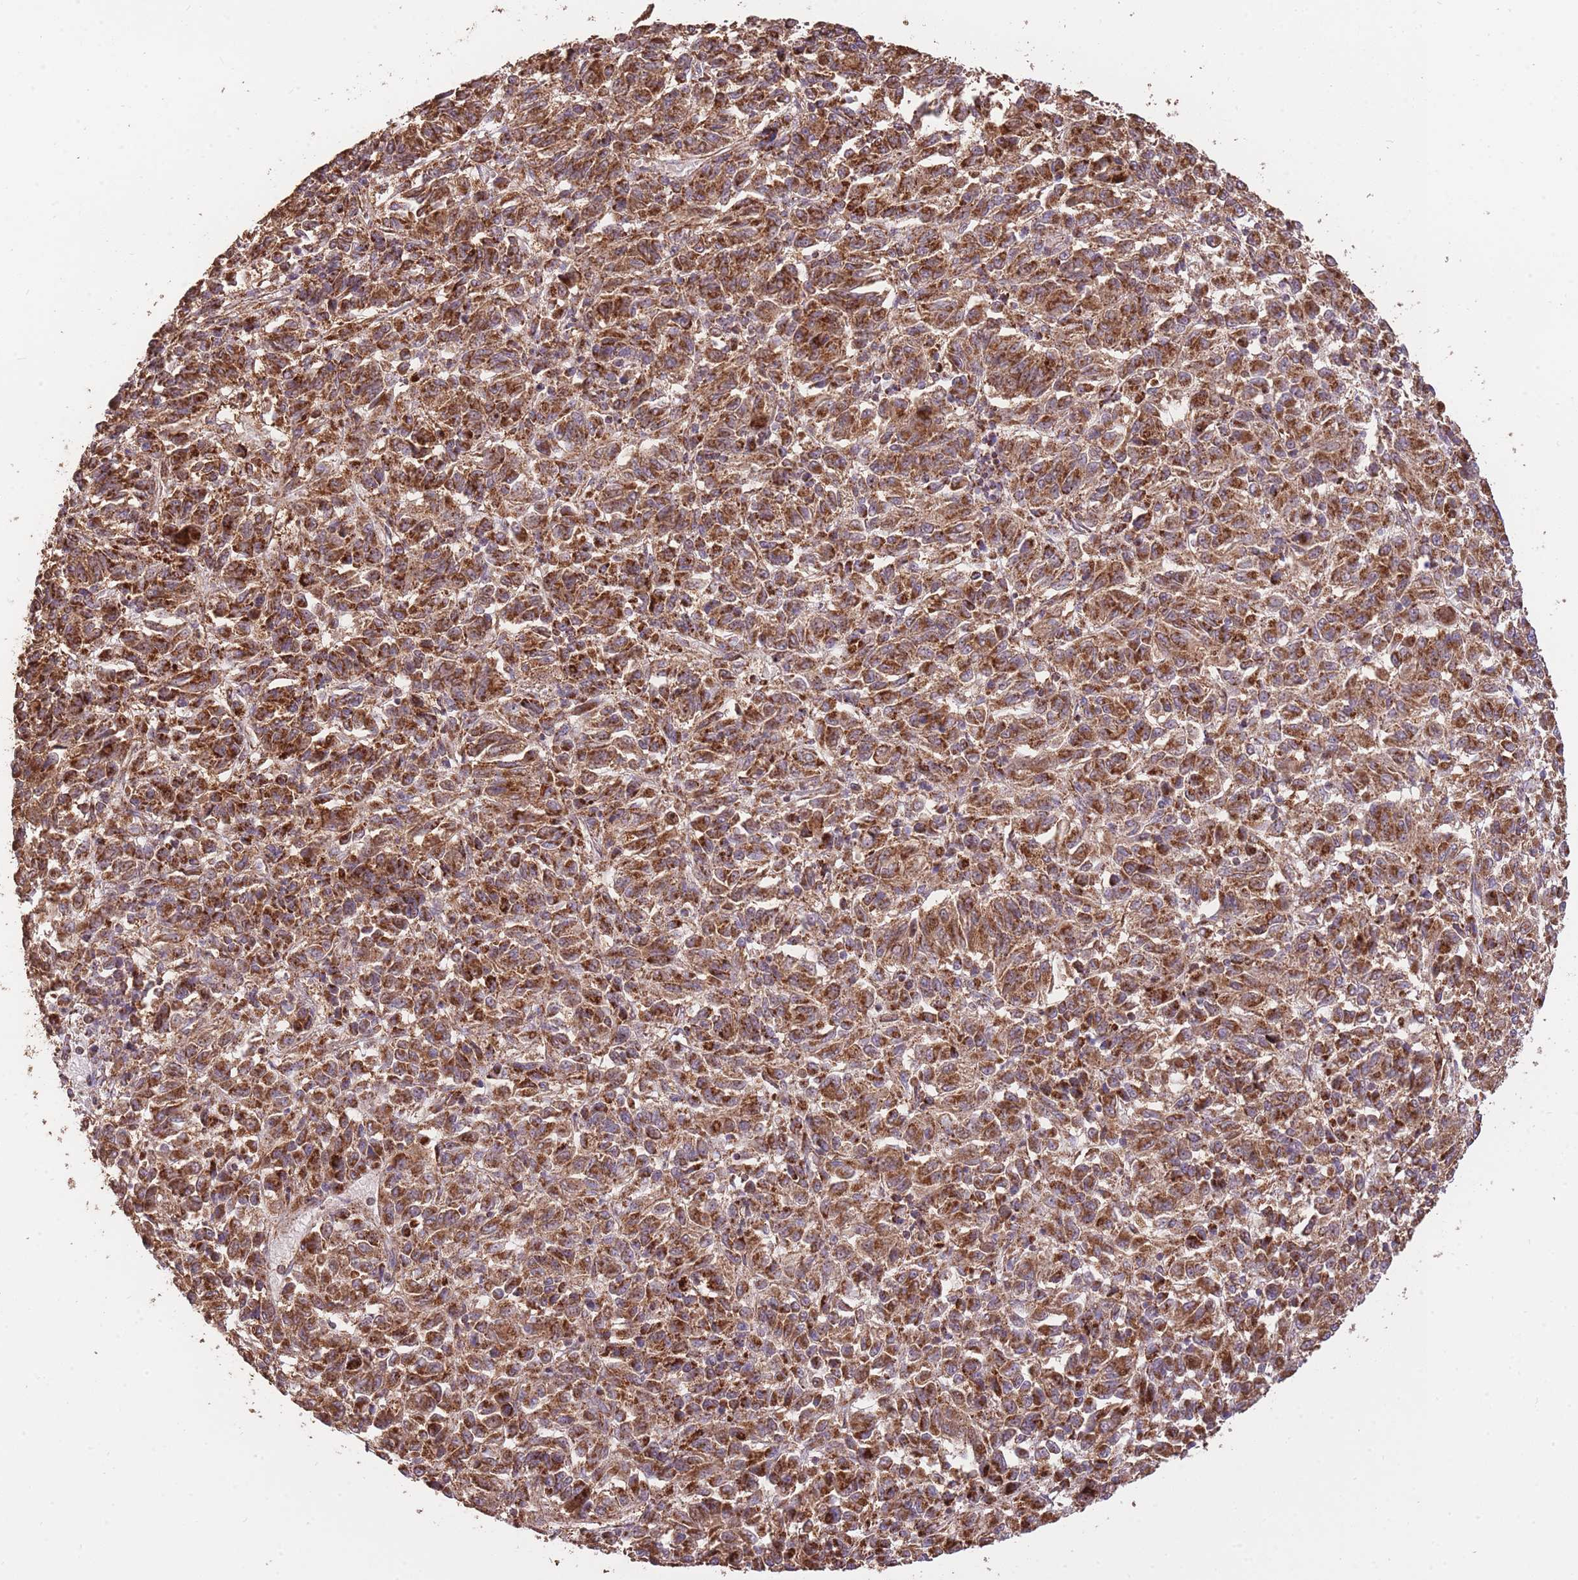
{"staining": {"intensity": "strong", "quantity": ">75%", "location": "cytoplasmic/membranous"}, "tissue": "melanoma", "cell_type": "Tumor cells", "image_type": "cancer", "snomed": [{"axis": "morphology", "description": "Malignant melanoma, Metastatic site"}, {"axis": "topography", "description": "Lung"}], "caption": "Immunohistochemistry (IHC) (DAB) staining of malignant melanoma (metastatic site) reveals strong cytoplasmic/membranous protein staining in approximately >75% of tumor cells.", "gene": "PREP", "patient": {"sex": "male", "age": 64}}